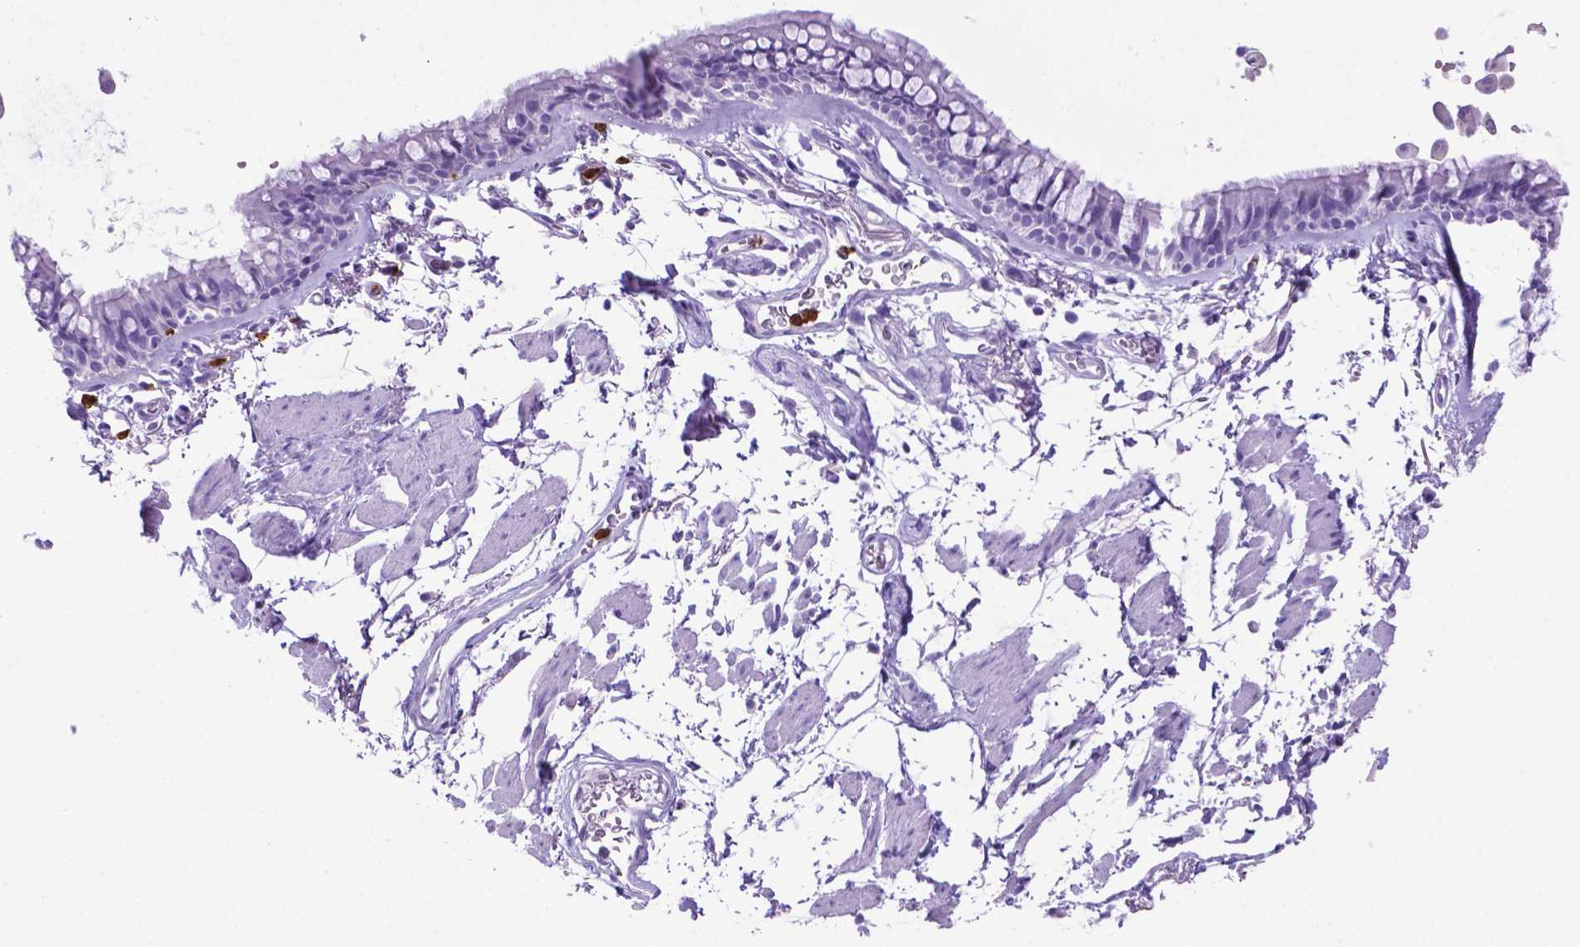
{"staining": {"intensity": "negative", "quantity": "none", "location": "none"}, "tissue": "bronchus", "cell_type": "Respiratory epithelial cells", "image_type": "normal", "snomed": [{"axis": "morphology", "description": "Normal tissue, NOS"}, {"axis": "topography", "description": "Cartilage tissue"}, {"axis": "topography", "description": "Bronchus"}], "caption": "Immunohistochemistry (IHC) photomicrograph of benign bronchus stained for a protein (brown), which exhibits no expression in respiratory epithelial cells. Brightfield microscopy of immunohistochemistry stained with DAB (brown) and hematoxylin (blue), captured at high magnification.", "gene": "LZTR1", "patient": {"sex": "female", "age": 79}}